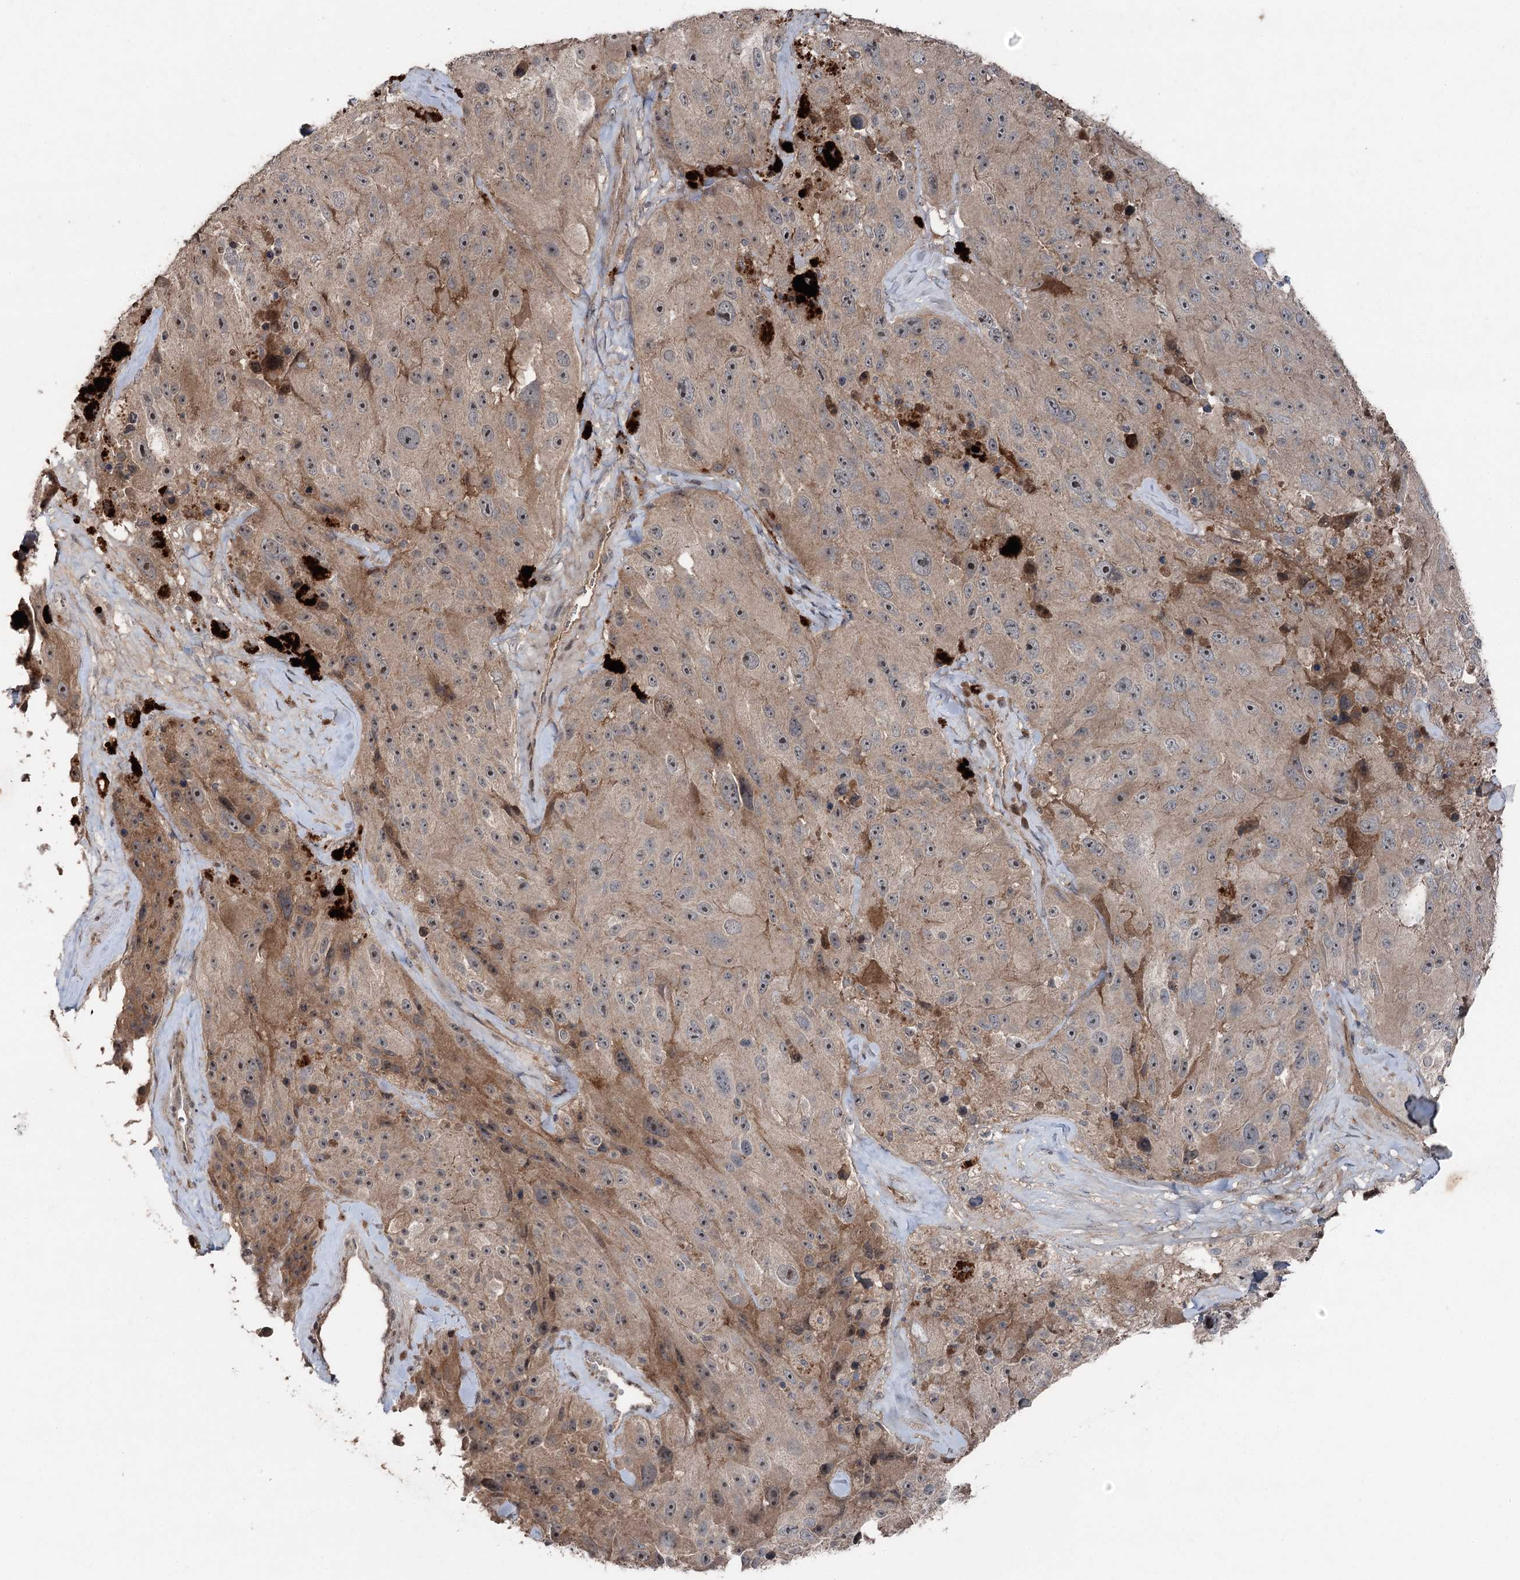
{"staining": {"intensity": "moderate", "quantity": ">75%", "location": "cytoplasmic/membranous,nuclear"}, "tissue": "melanoma", "cell_type": "Tumor cells", "image_type": "cancer", "snomed": [{"axis": "morphology", "description": "Malignant melanoma, Metastatic site"}, {"axis": "topography", "description": "Lymph node"}], "caption": "High-power microscopy captured an immunohistochemistry photomicrograph of melanoma, revealing moderate cytoplasmic/membranous and nuclear expression in approximately >75% of tumor cells.", "gene": "MAPK8IP2", "patient": {"sex": "male", "age": 62}}